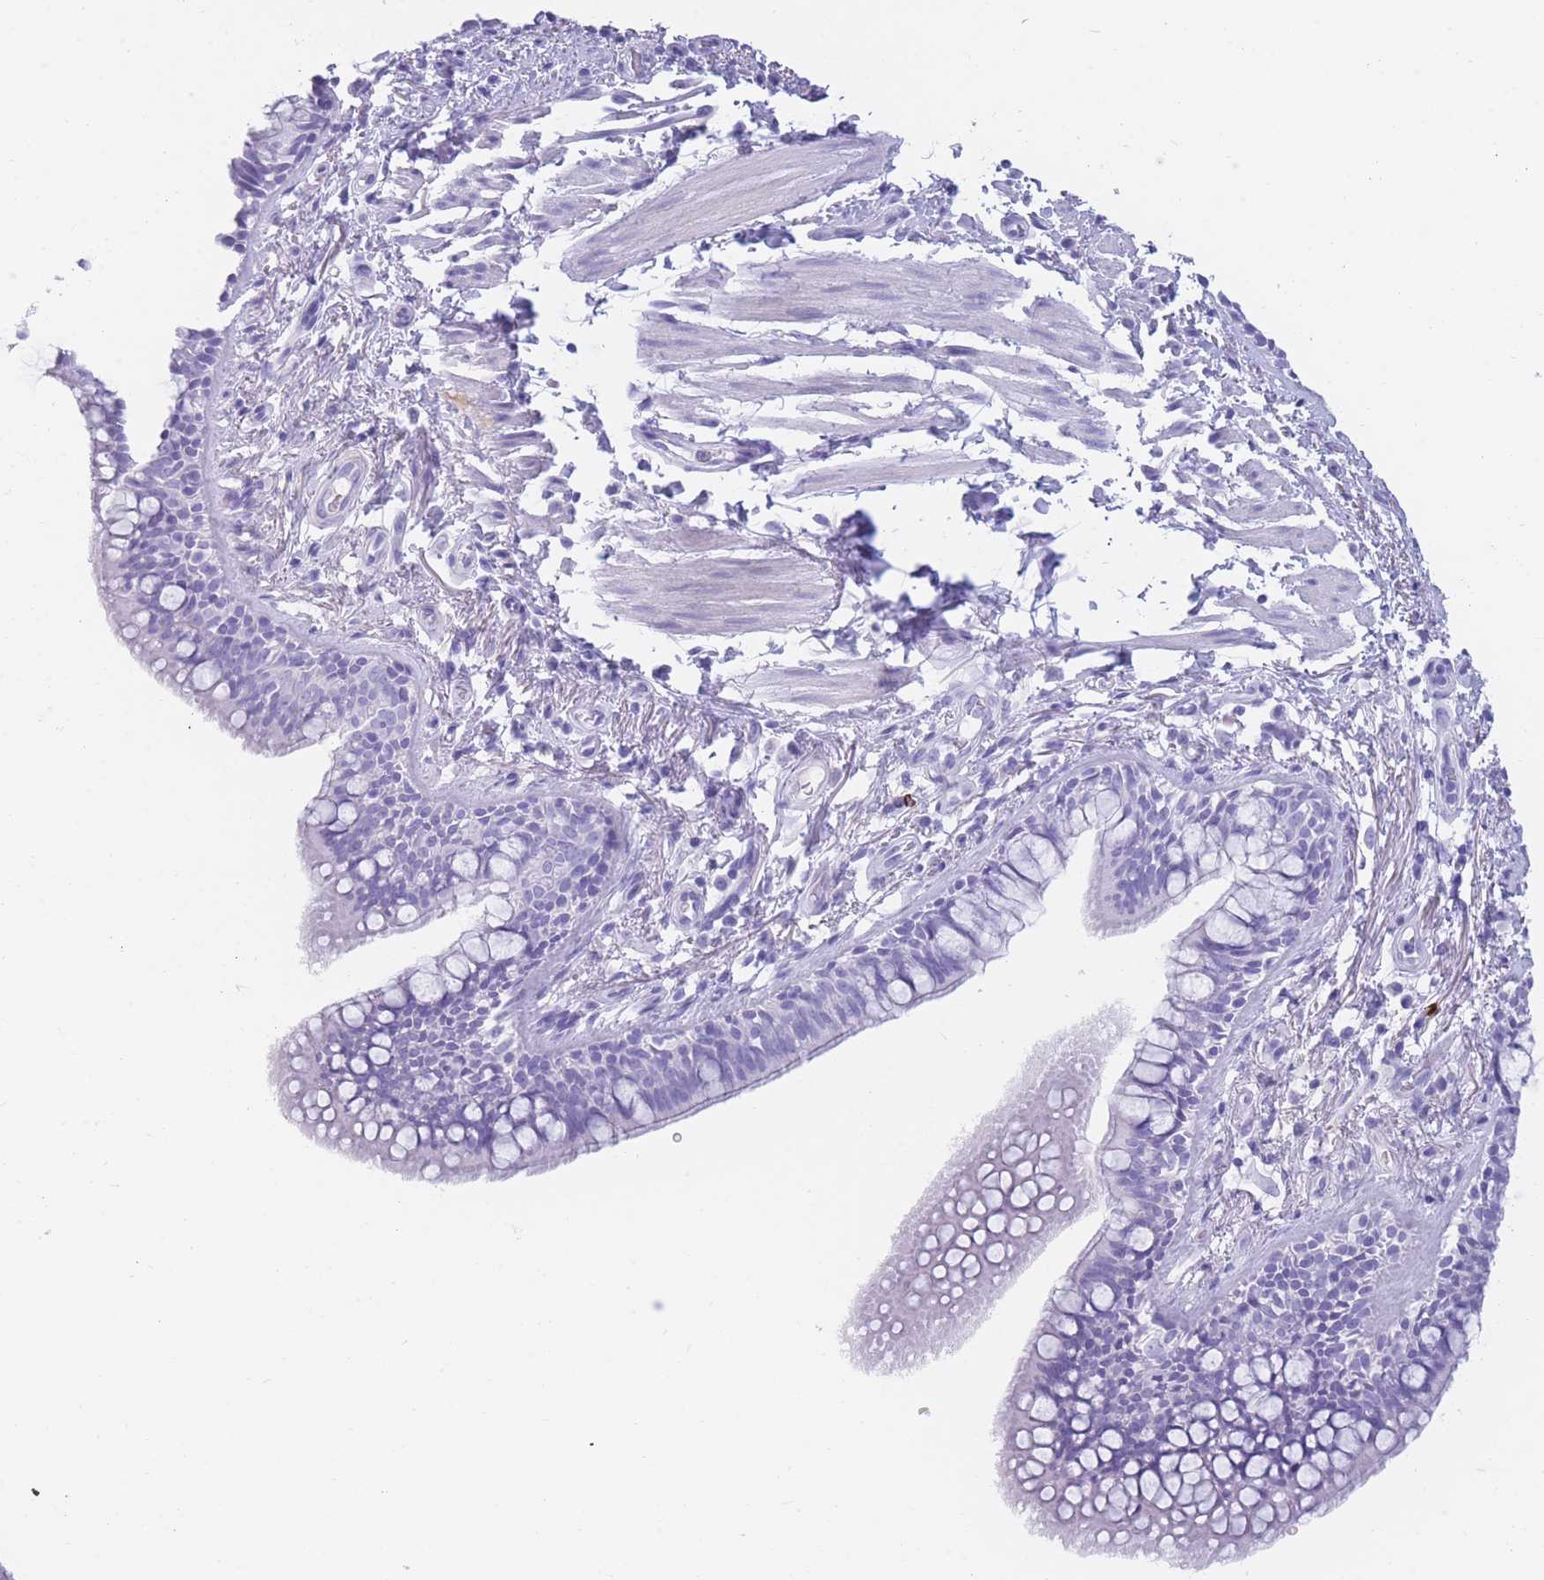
{"staining": {"intensity": "negative", "quantity": "none", "location": "none"}, "tissue": "bronchus", "cell_type": "Respiratory epithelial cells", "image_type": "normal", "snomed": [{"axis": "morphology", "description": "Normal tissue, NOS"}, {"axis": "morphology", "description": "Neoplasm, uncertain whether benign or malignant"}, {"axis": "topography", "description": "Bronchus"}, {"axis": "topography", "description": "Lung"}], "caption": "Benign bronchus was stained to show a protein in brown. There is no significant positivity in respiratory epithelial cells. (Brightfield microscopy of DAB (3,3'-diaminobenzidine) IHC at high magnification).", "gene": "TNFSF11", "patient": {"sex": "male", "age": 55}}